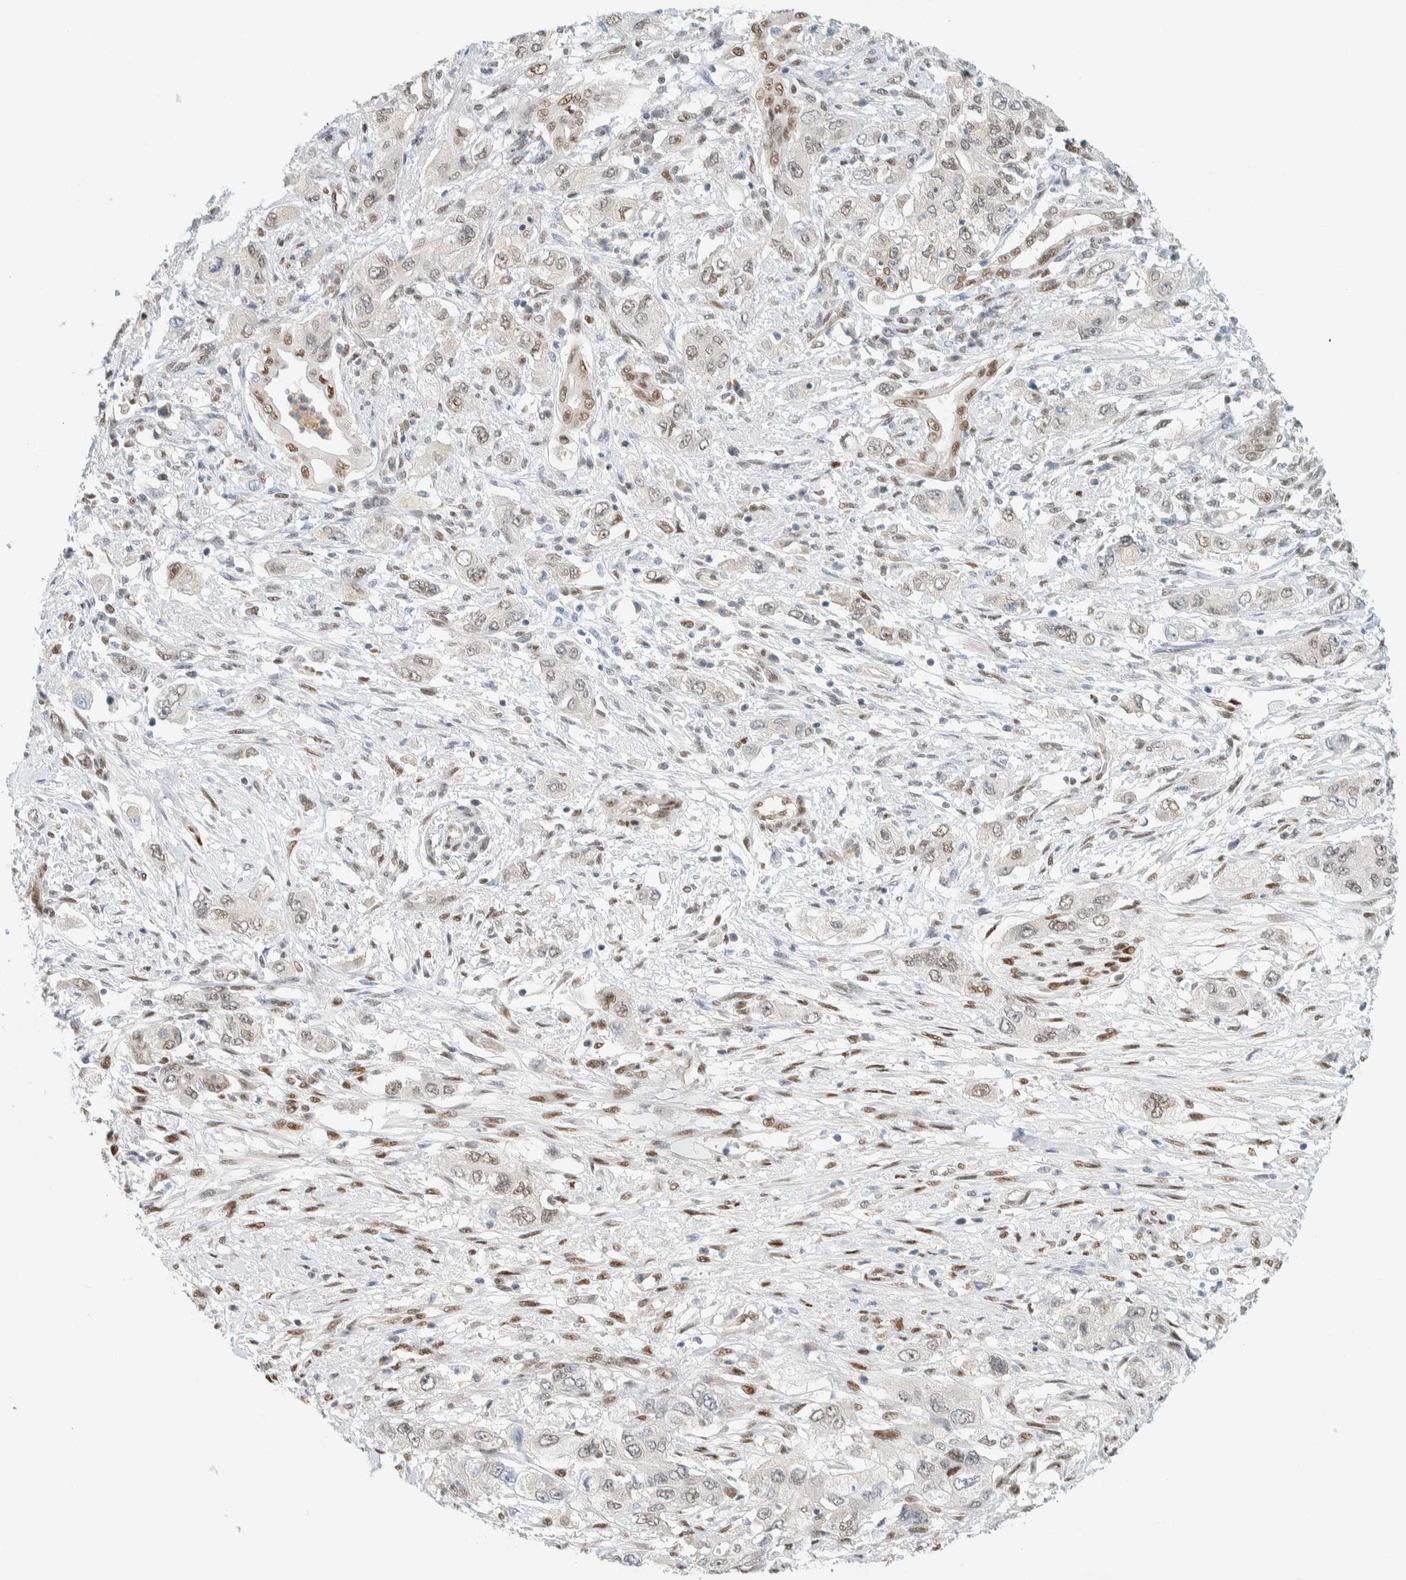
{"staining": {"intensity": "weak", "quantity": "25%-75%", "location": "nuclear"}, "tissue": "pancreatic cancer", "cell_type": "Tumor cells", "image_type": "cancer", "snomed": [{"axis": "morphology", "description": "Adenocarcinoma, NOS"}, {"axis": "topography", "description": "Pancreas"}], "caption": "This photomicrograph reveals pancreatic adenocarcinoma stained with immunohistochemistry to label a protein in brown. The nuclear of tumor cells show weak positivity for the protein. Nuclei are counter-stained blue.", "gene": "ZNF683", "patient": {"sex": "female", "age": 73}}